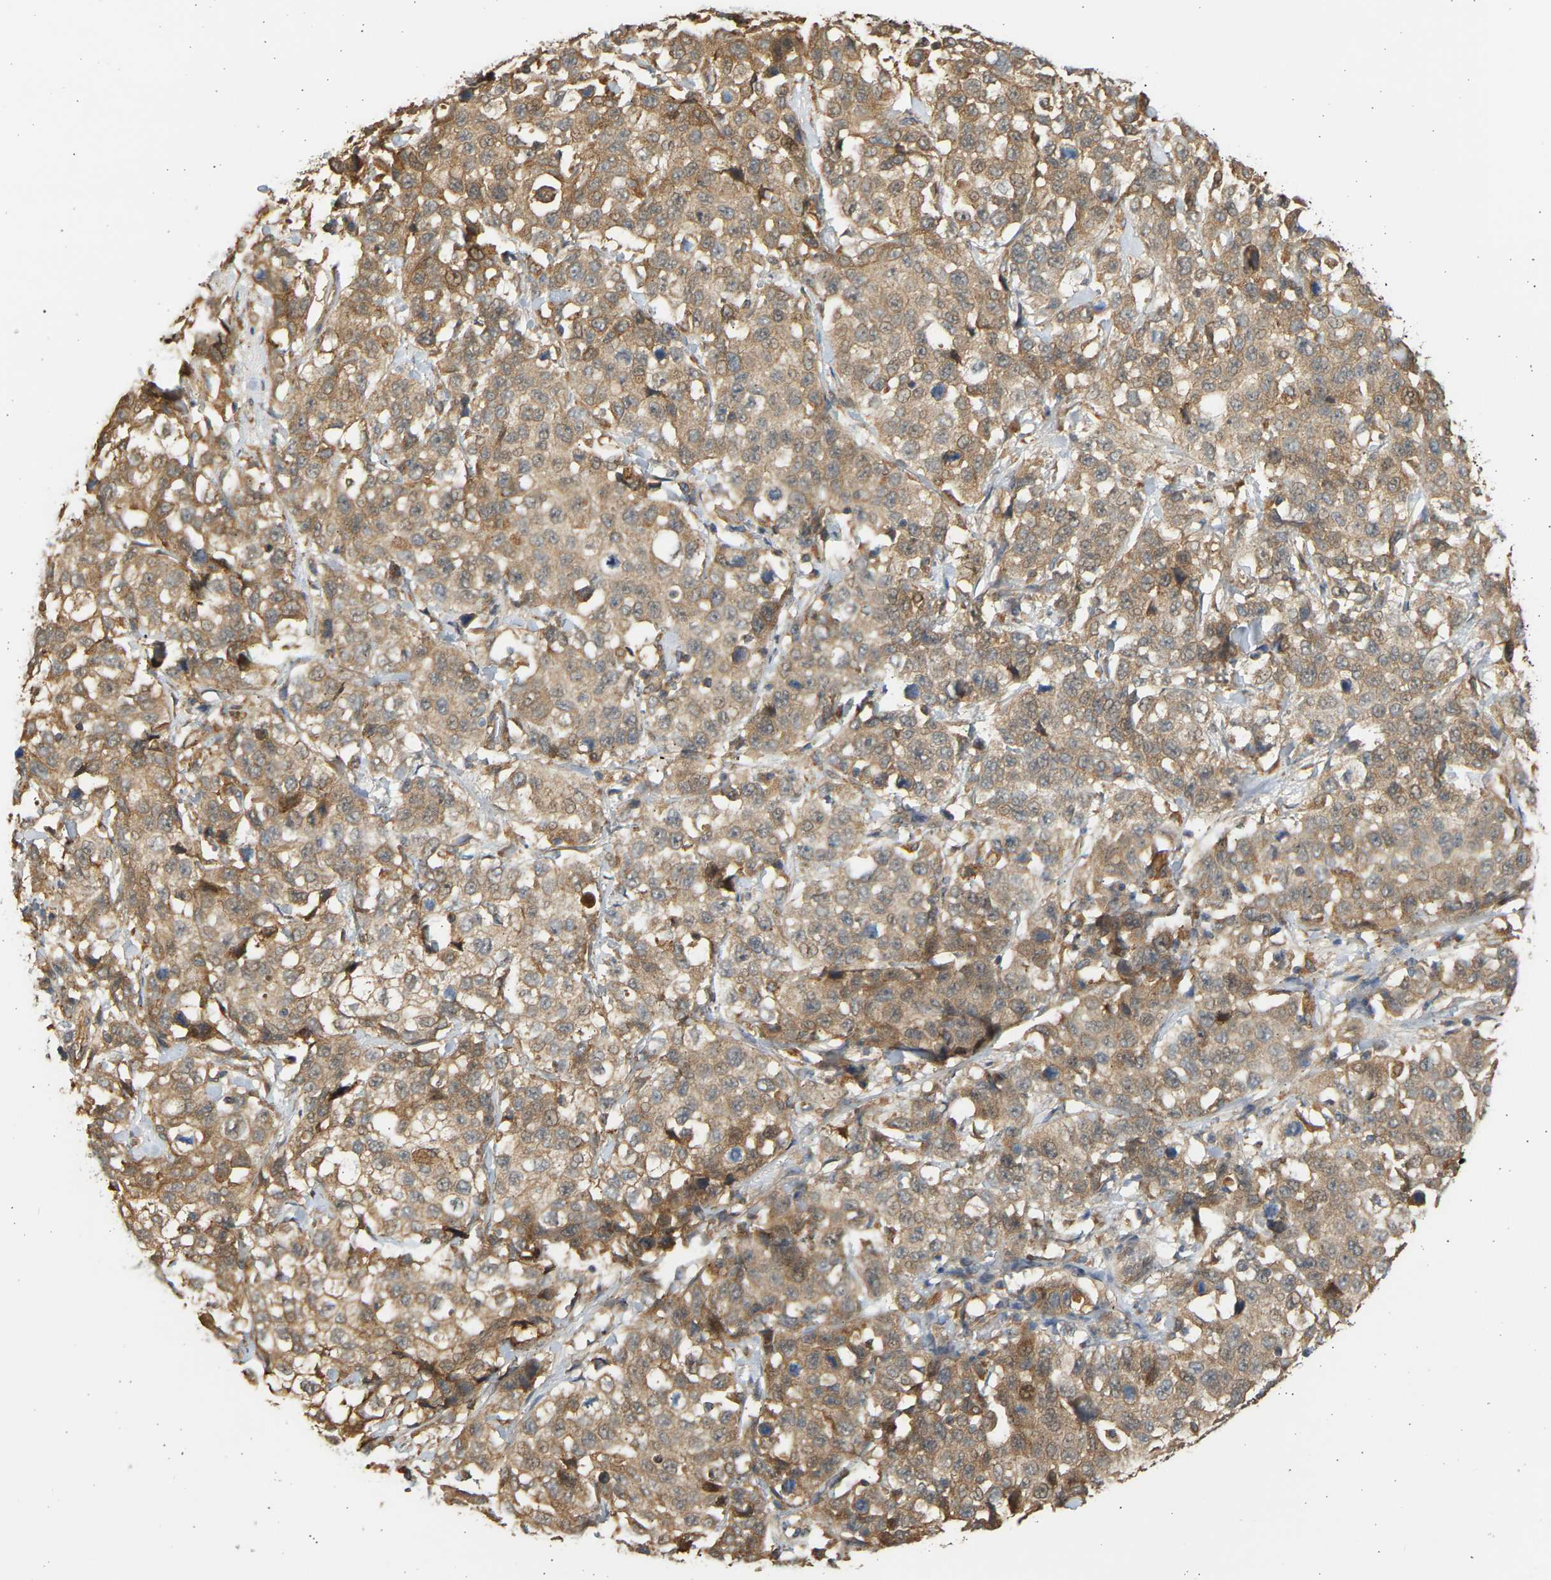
{"staining": {"intensity": "moderate", "quantity": ">75%", "location": "cytoplasmic/membranous"}, "tissue": "stomach cancer", "cell_type": "Tumor cells", "image_type": "cancer", "snomed": [{"axis": "morphology", "description": "Normal tissue, NOS"}, {"axis": "morphology", "description": "Adenocarcinoma, NOS"}, {"axis": "topography", "description": "Stomach"}], "caption": "A micrograph of stomach adenocarcinoma stained for a protein shows moderate cytoplasmic/membranous brown staining in tumor cells.", "gene": "B4GALT6", "patient": {"sex": "male", "age": 48}}